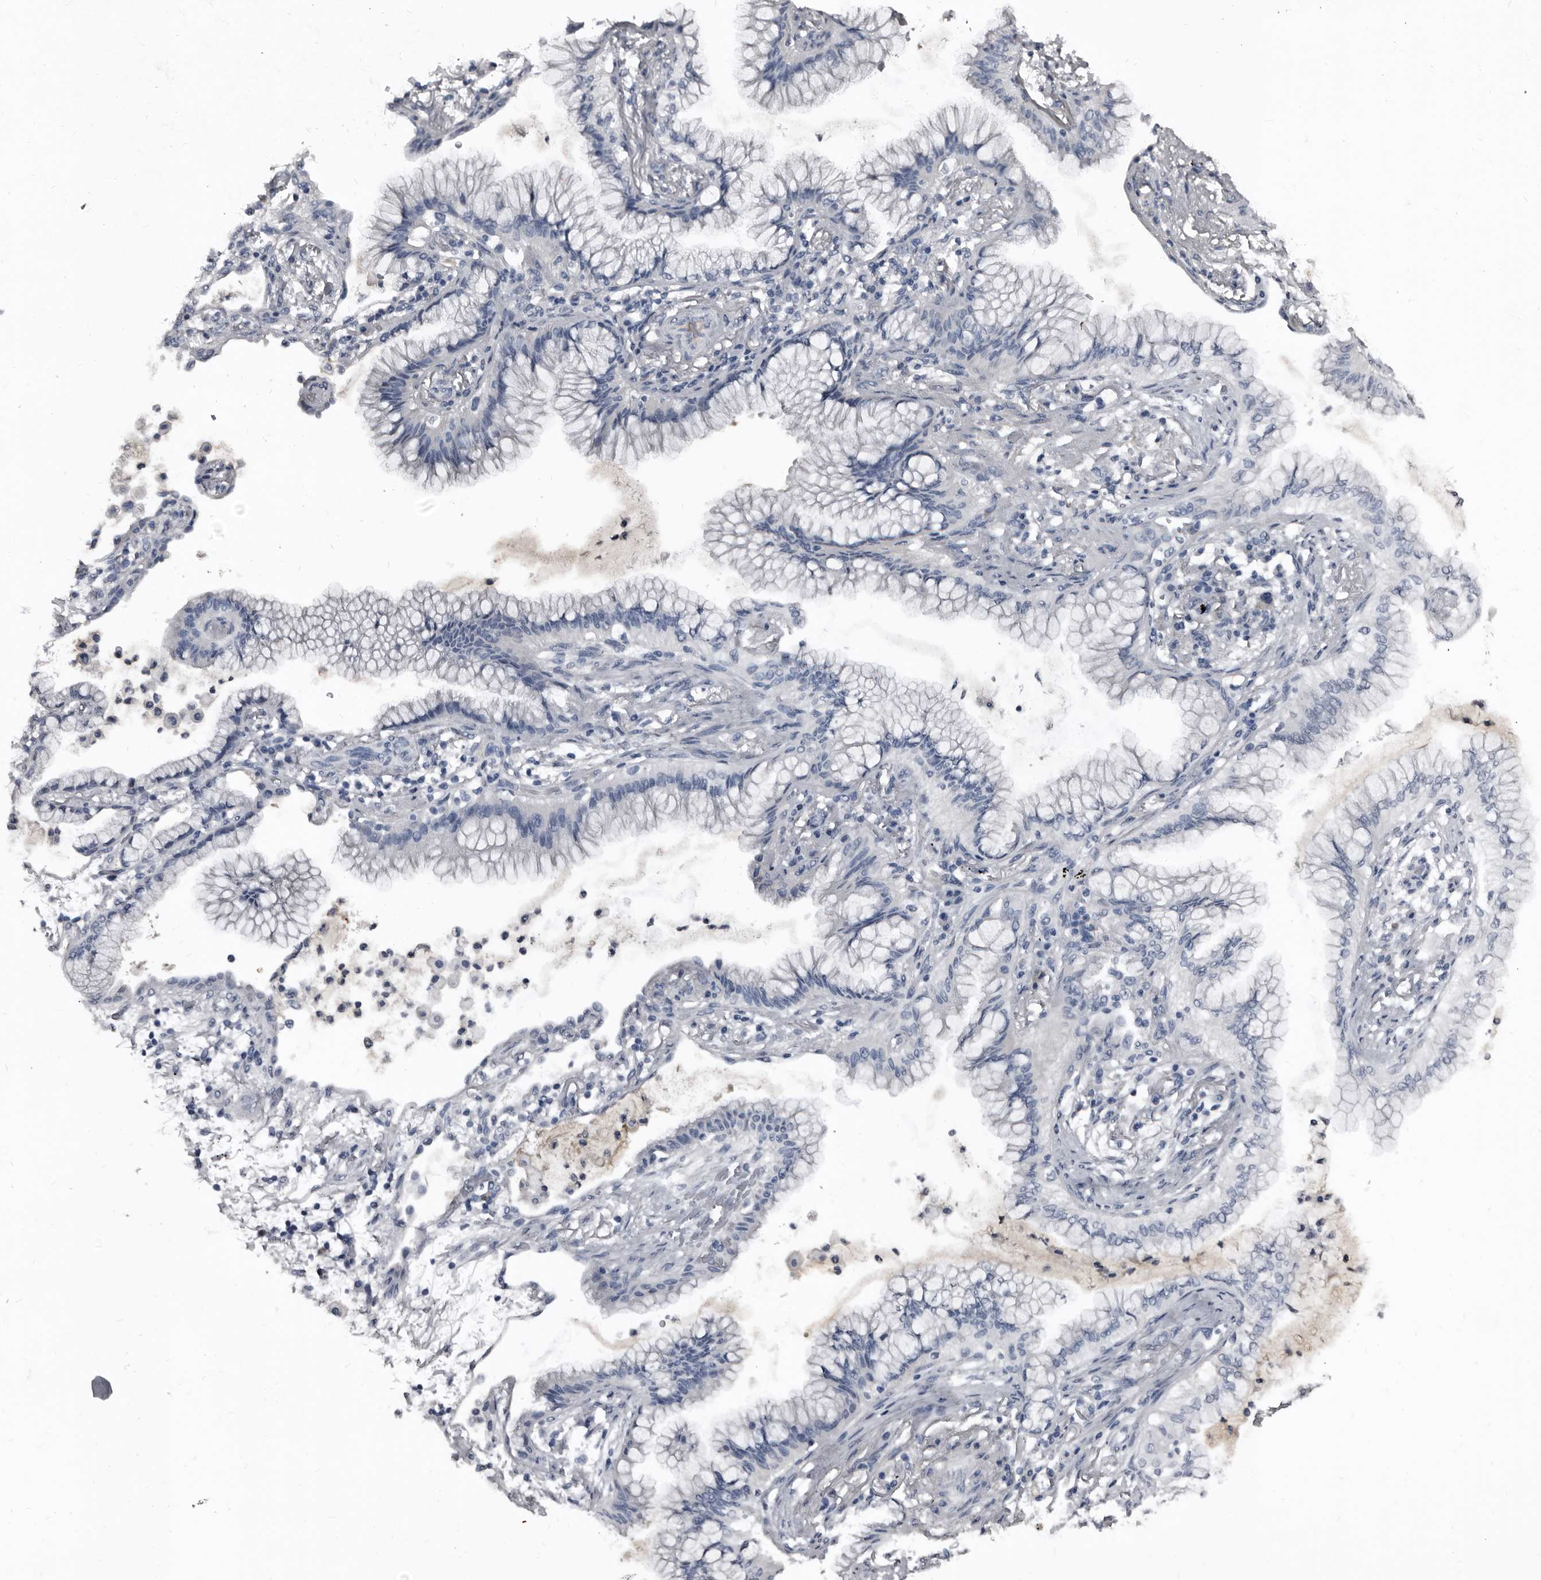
{"staining": {"intensity": "negative", "quantity": "none", "location": "none"}, "tissue": "lung cancer", "cell_type": "Tumor cells", "image_type": "cancer", "snomed": [{"axis": "morphology", "description": "Adenocarcinoma, NOS"}, {"axis": "topography", "description": "Lung"}], "caption": "An IHC micrograph of lung cancer is shown. There is no staining in tumor cells of lung cancer. (Immunohistochemistry, brightfield microscopy, high magnification).", "gene": "GREB1", "patient": {"sex": "female", "age": 70}}